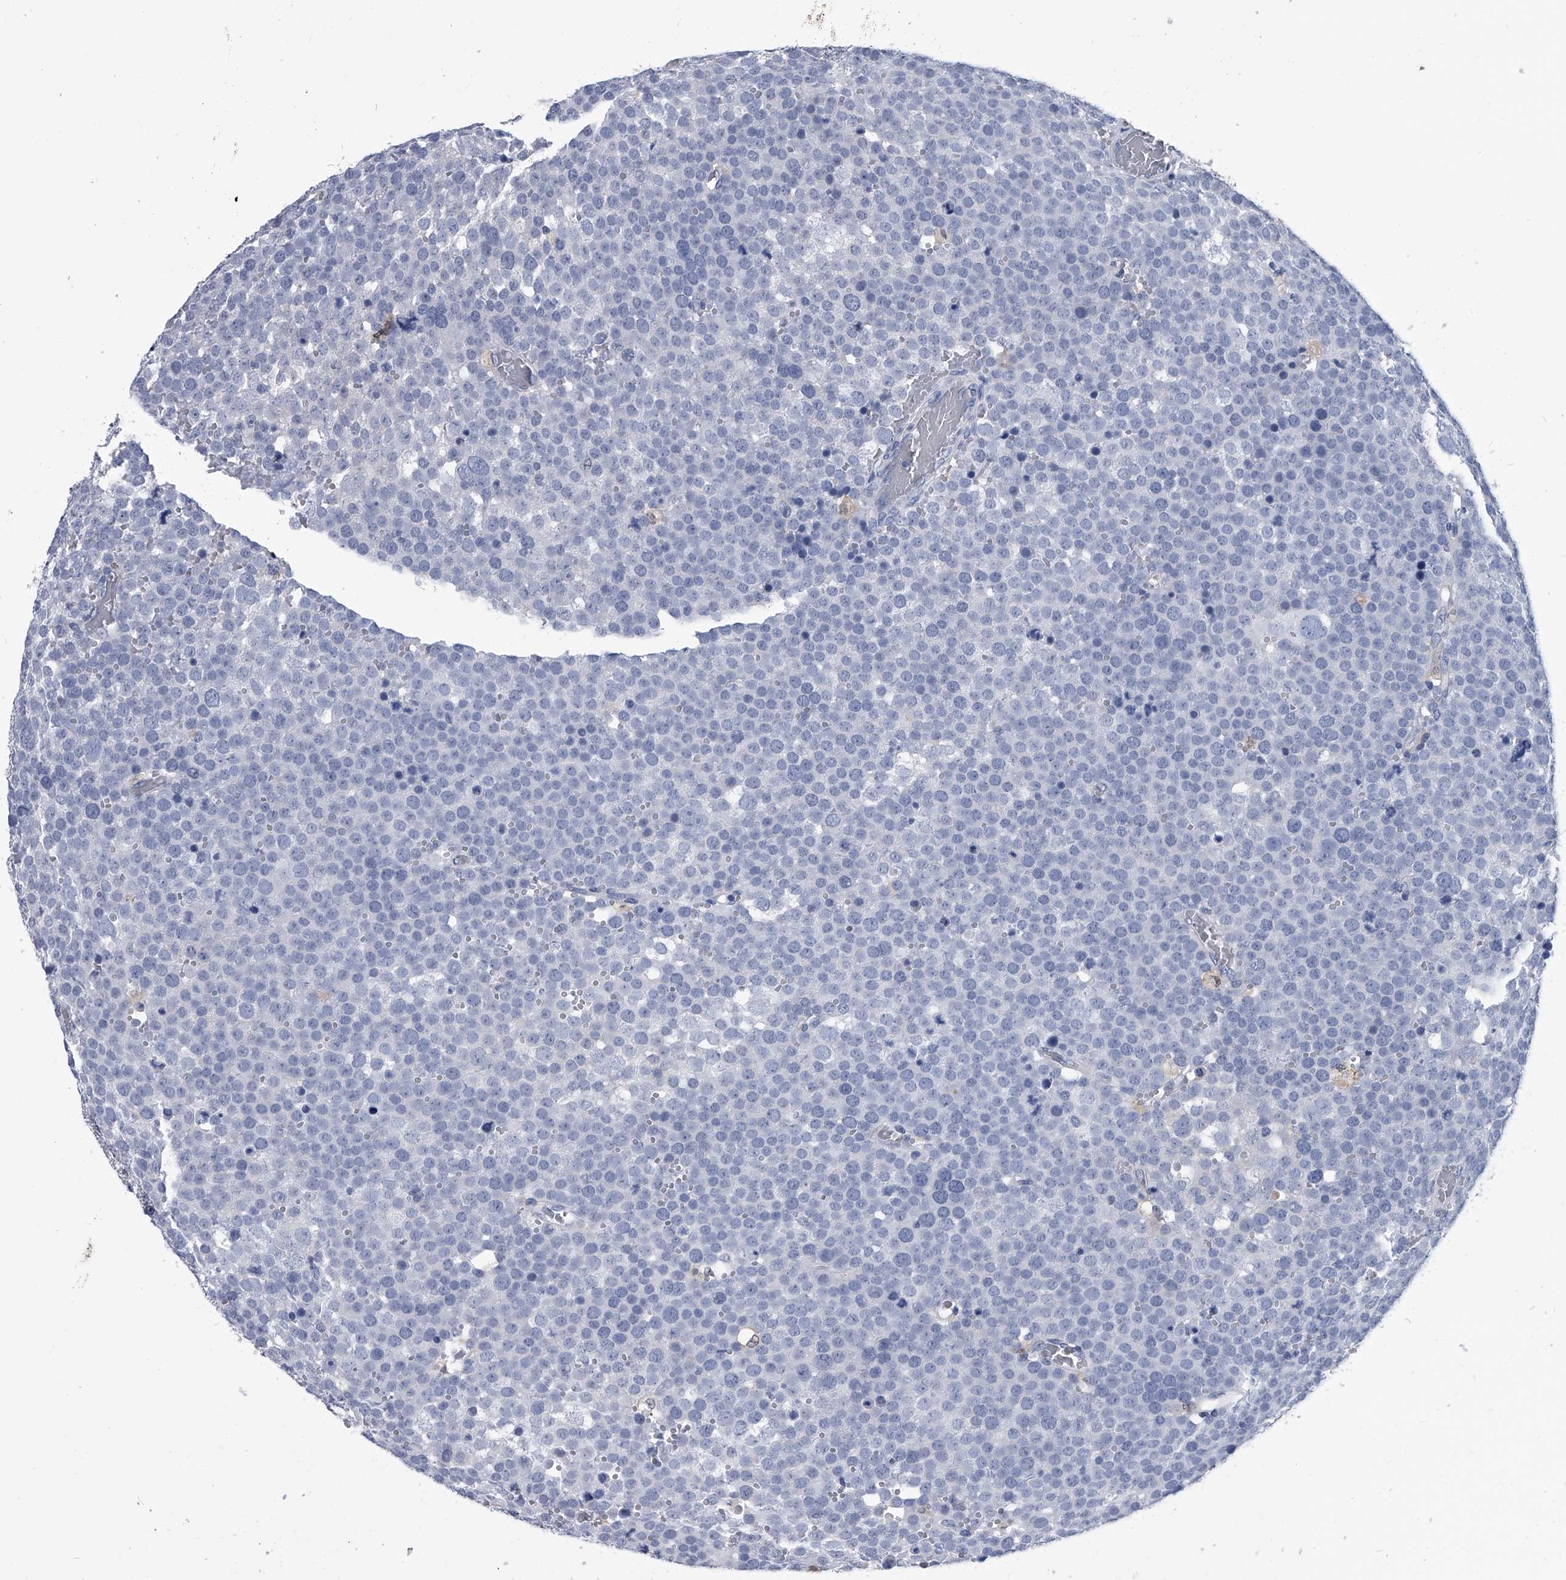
{"staining": {"intensity": "negative", "quantity": "none", "location": "none"}, "tissue": "testis cancer", "cell_type": "Tumor cells", "image_type": "cancer", "snomed": [{"axis": "morphology", "description": "Seminoma, NOS"}, {"axis": "topography", "description": "Testis"}], "caption": "Seminoma (testis) was stained to show a protein in brown. There is no significant staining in tumor cells.", "gene": "PDXK", "patient": {"sex": "male", "age": 71}}